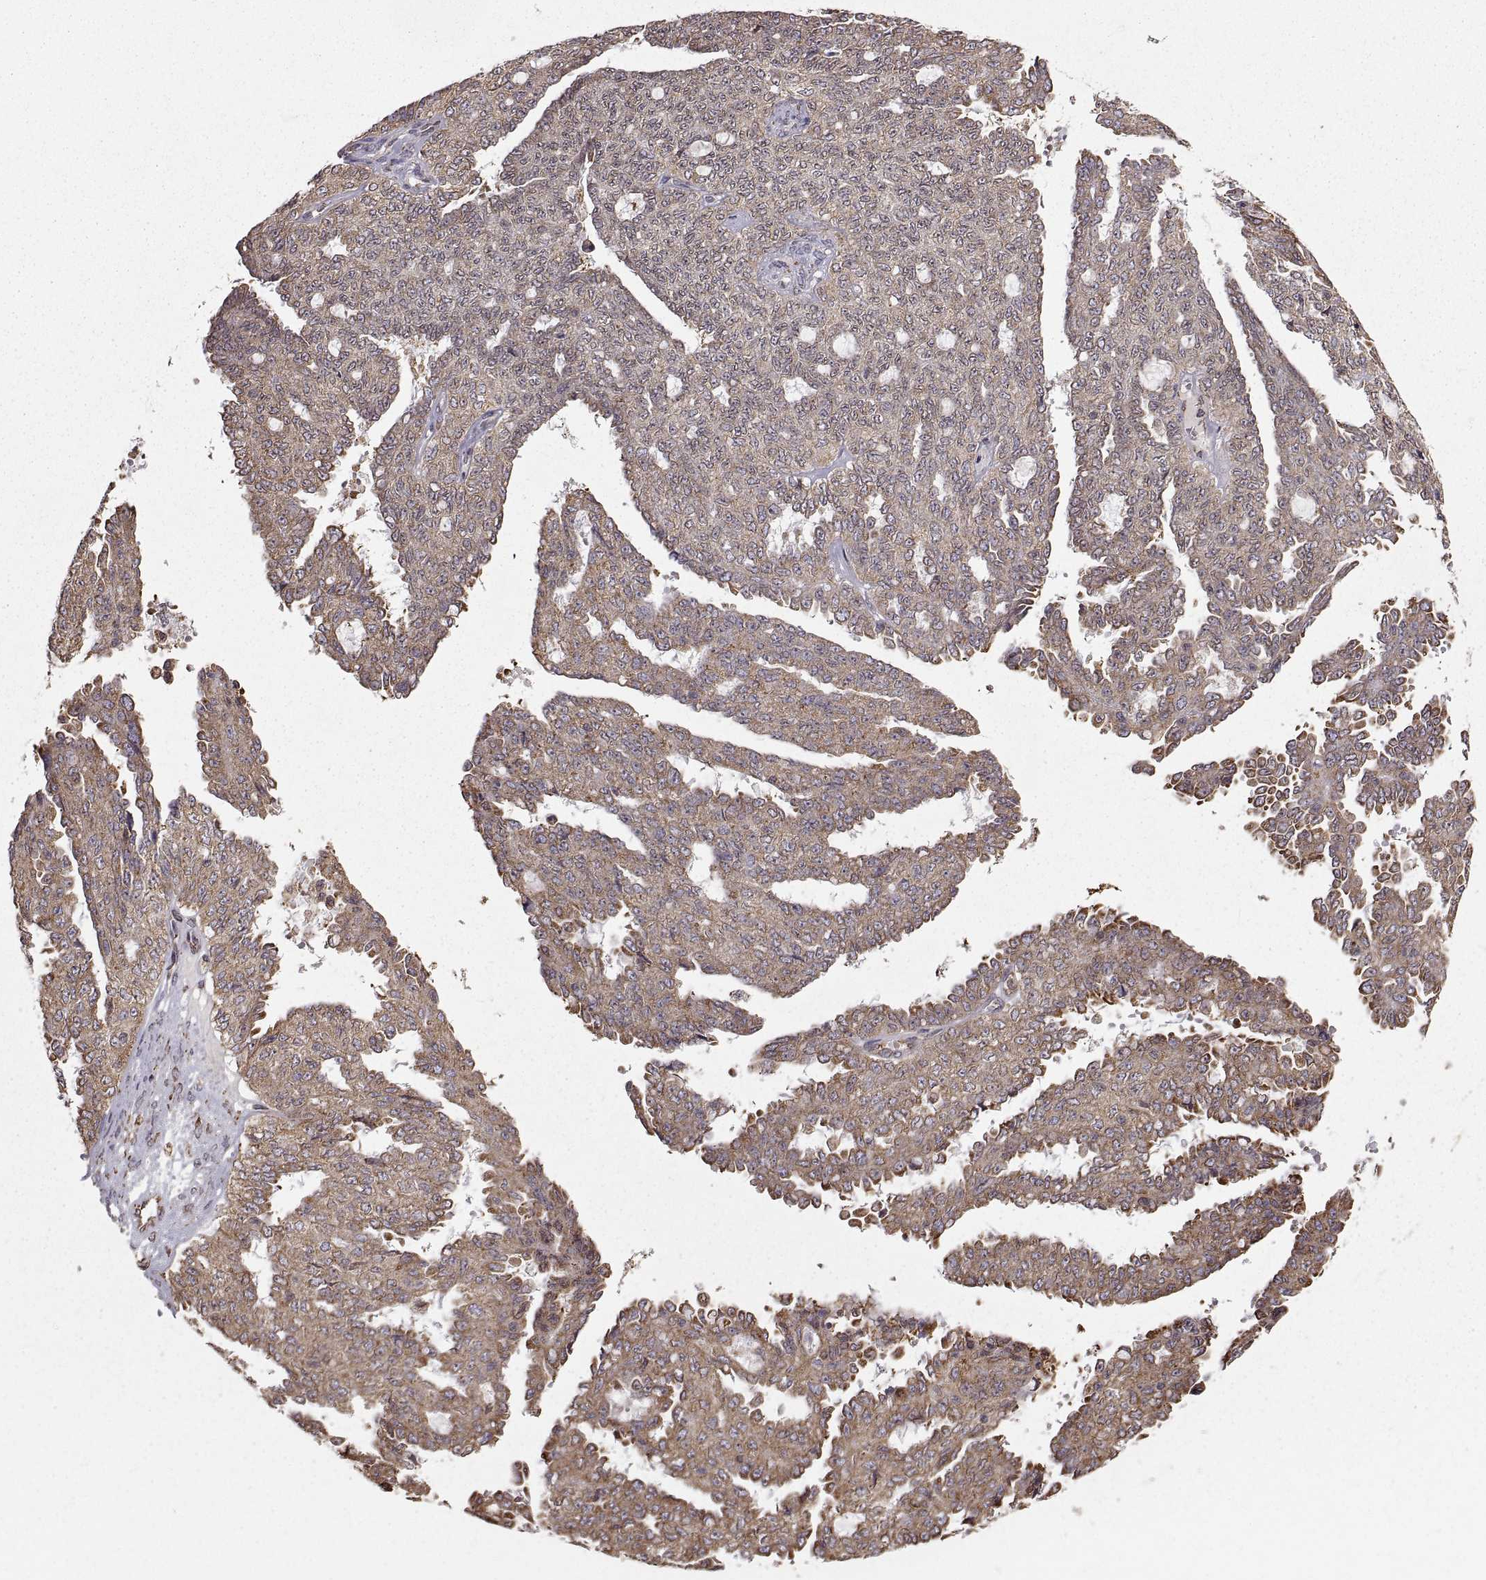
{"staining": {"intensity": "weak", "quantity": "25%-75%", "location": "cytoplasmic/membranous"}, "tissue": "ovarian cancer", "cell_type": "Tumor cells", "image_type": "cancer", "snomed": [{"axis": "morphology", "description": "Cystadenocarcinoma, serous, NOS"}, {"axis": "topography", "description": "Ovary"}], "caption": "This photomicrograph demonstrates immunohistochemistry (IHC) staining of human ovarian serous cystadenocarcinoma, with low weak cytoplasmic/membranous positivity in about 25%-75% of tumor cells.", "gene": "PDIA3", "patient": {"sex": "female", "age": 71}}